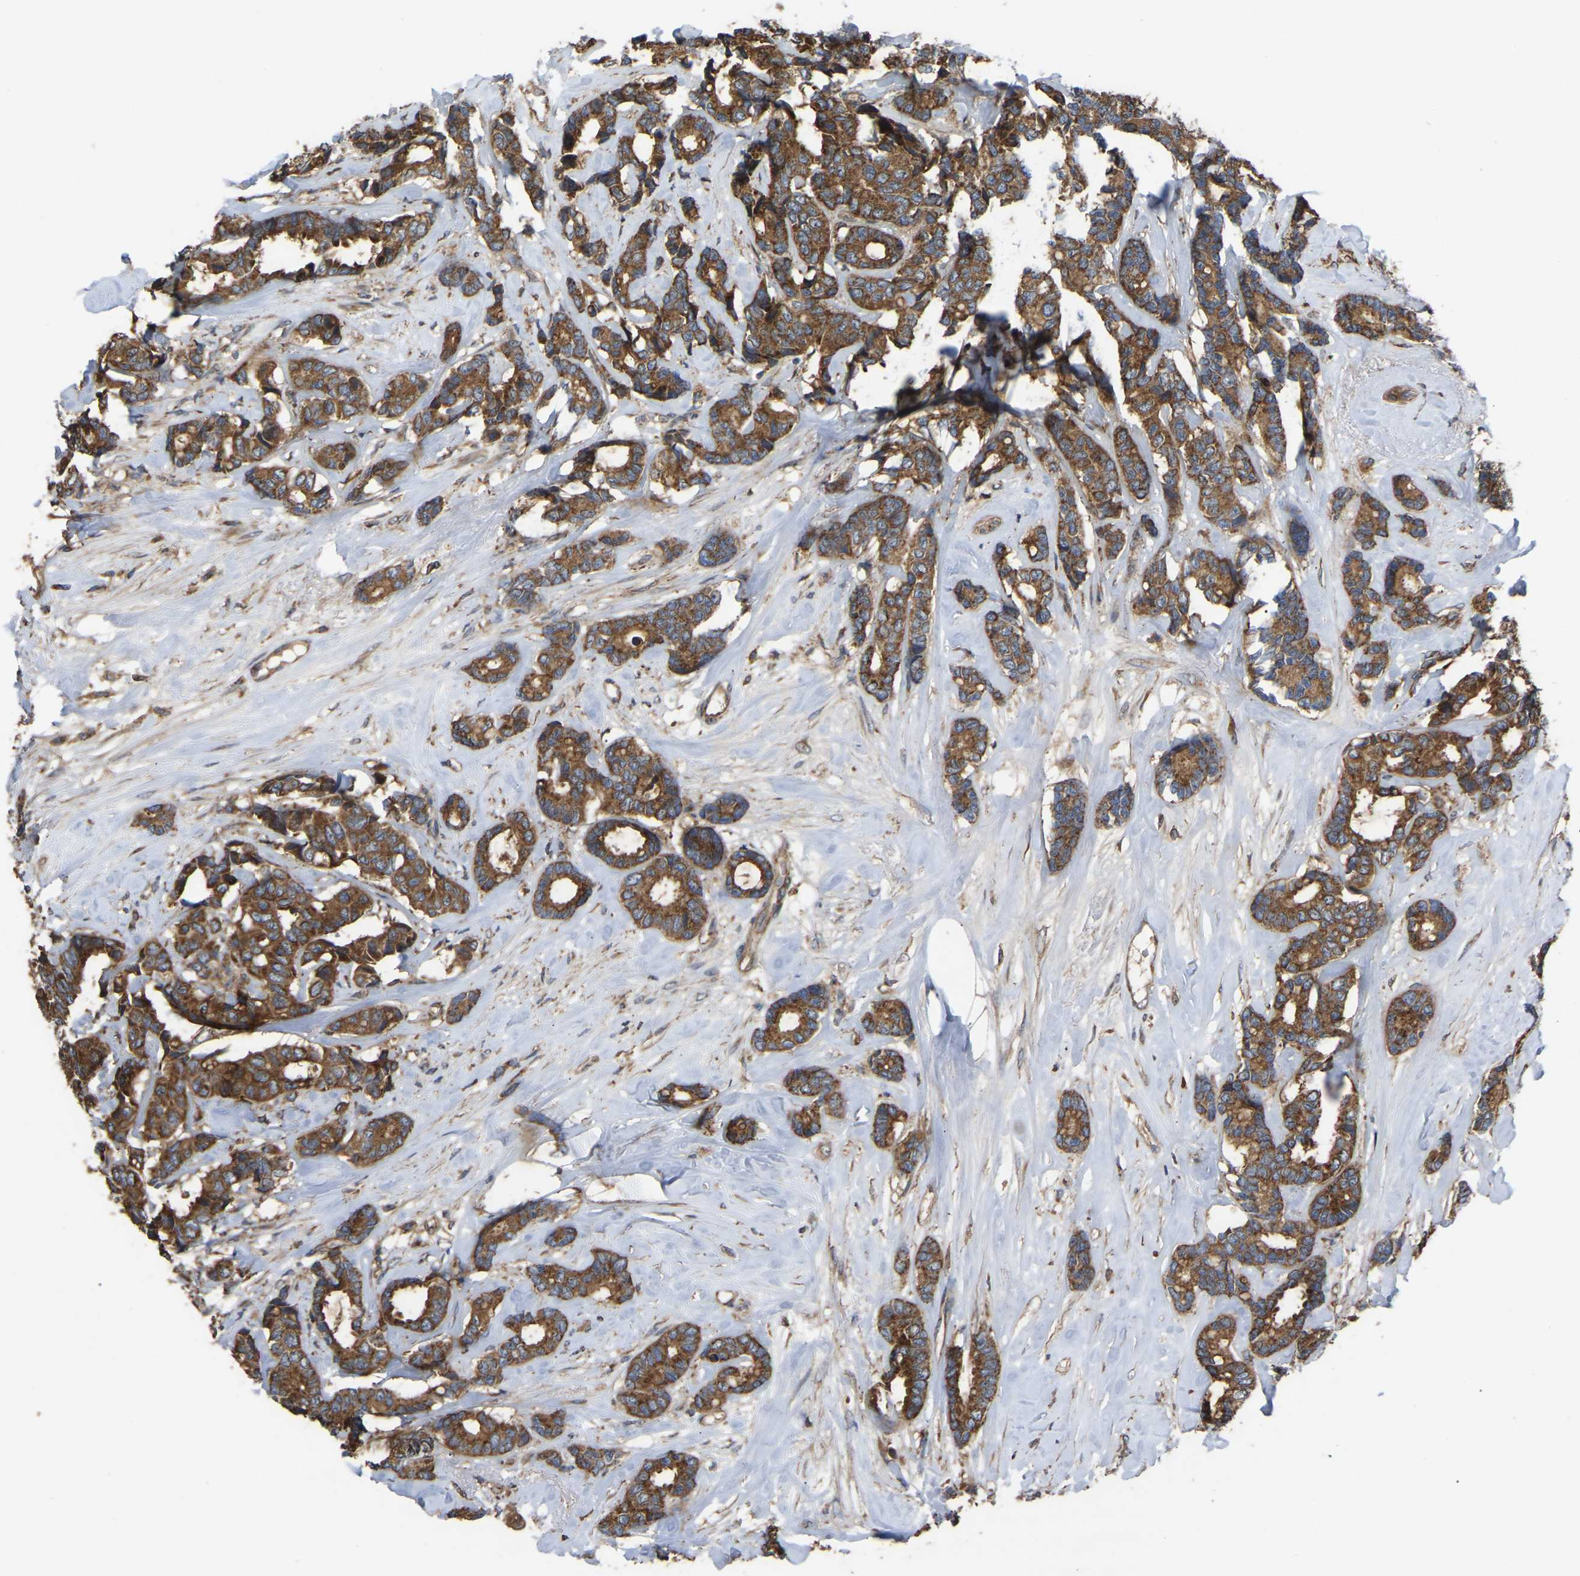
{"staining": {"intensity": "moderate", "quantity": ">75%", "location": "cytoplasmic/membranous"}, "tissue": "breast cancer", "cell_type": "Tumor cells", "image_type": "cancer", "snomed": [{"axis": "morphology", "description": "Duct carcinoma"}, {"axis": "topography", "description": "Breast"}], "caption": "Immunohistochemical staining of human breast infiltrating ductal carcinoma displays medium levels of moderate cytoplasmic/membranous expression in about >75% of tumor cells.", "gene": "GCC1", "patient": {"sex": "female", "age": 87}}